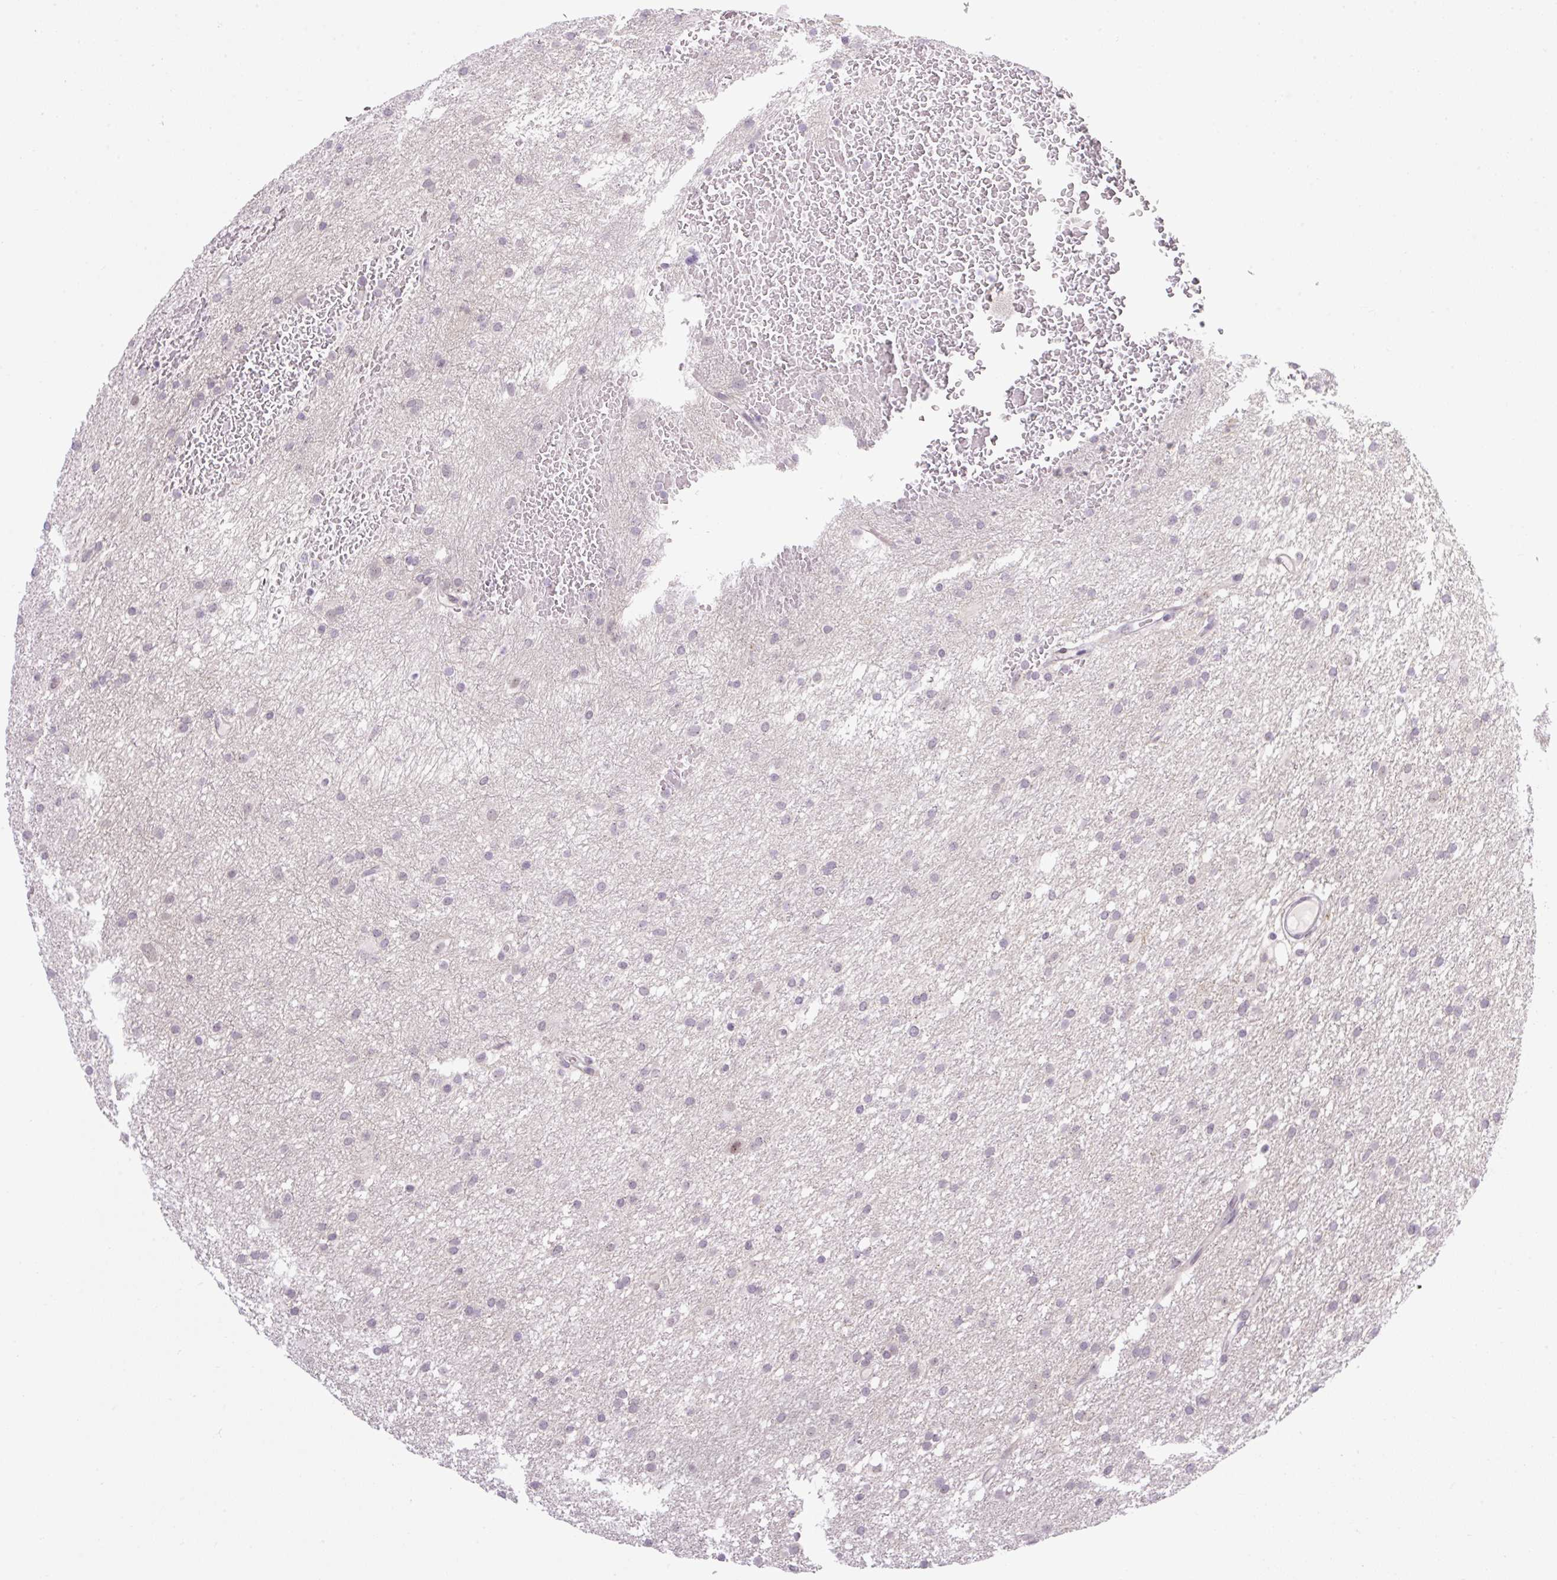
{"staining": {"intensity": "negative", "quantity": "none", "location": "none"}, "tissue": "glioma", "cell_type": "Tumor cells", "image_type": "cancer", "snomed": [{"axis": "morphology", "description": "Glioma, malignant, High grade"}, {"axis": "topography", "description": "Cerebral cortex"}], "caption": "Immunohistochemical staining of malignant high-grade glioma displays no significant expression in tumor cells.", "gene": "ICE1", "patient": {"sex": "female", "age": 36}}